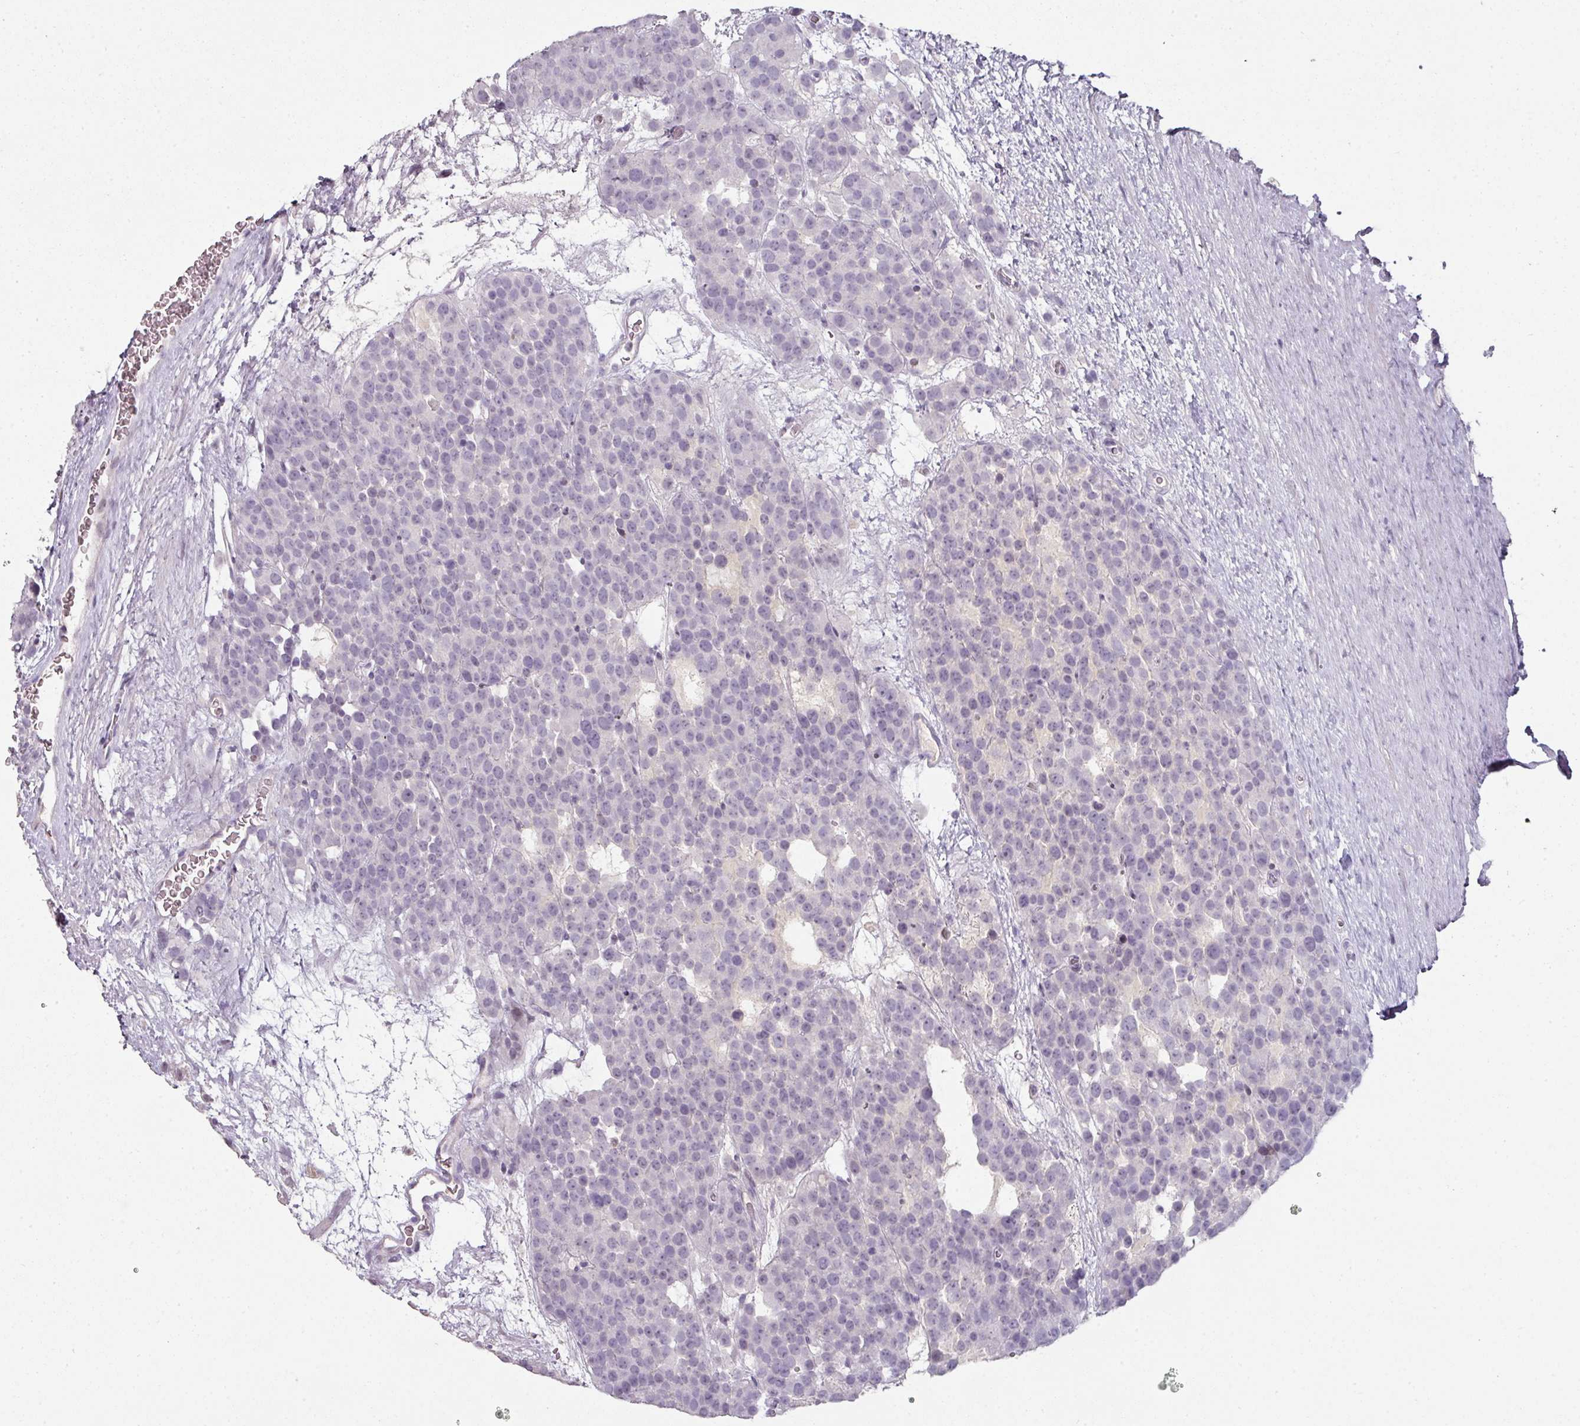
{"staining": {"intensity": "negative", "quantity": "none", "location": "none"}, "tissue": "testis cancer", "cell_type": "Tumor cells", "image_type": "cancer", "snomed": [{"axis": "morphology", "description": "Seminoma, NOS"}, {"axis": "topography", "description": "Testis"}], "caption": "Tumor cells are negative for brown protein staining in testis cancer (seminoma).", "gene": "GTF2H3", "patient": {"sex": "male", "age": 71}}